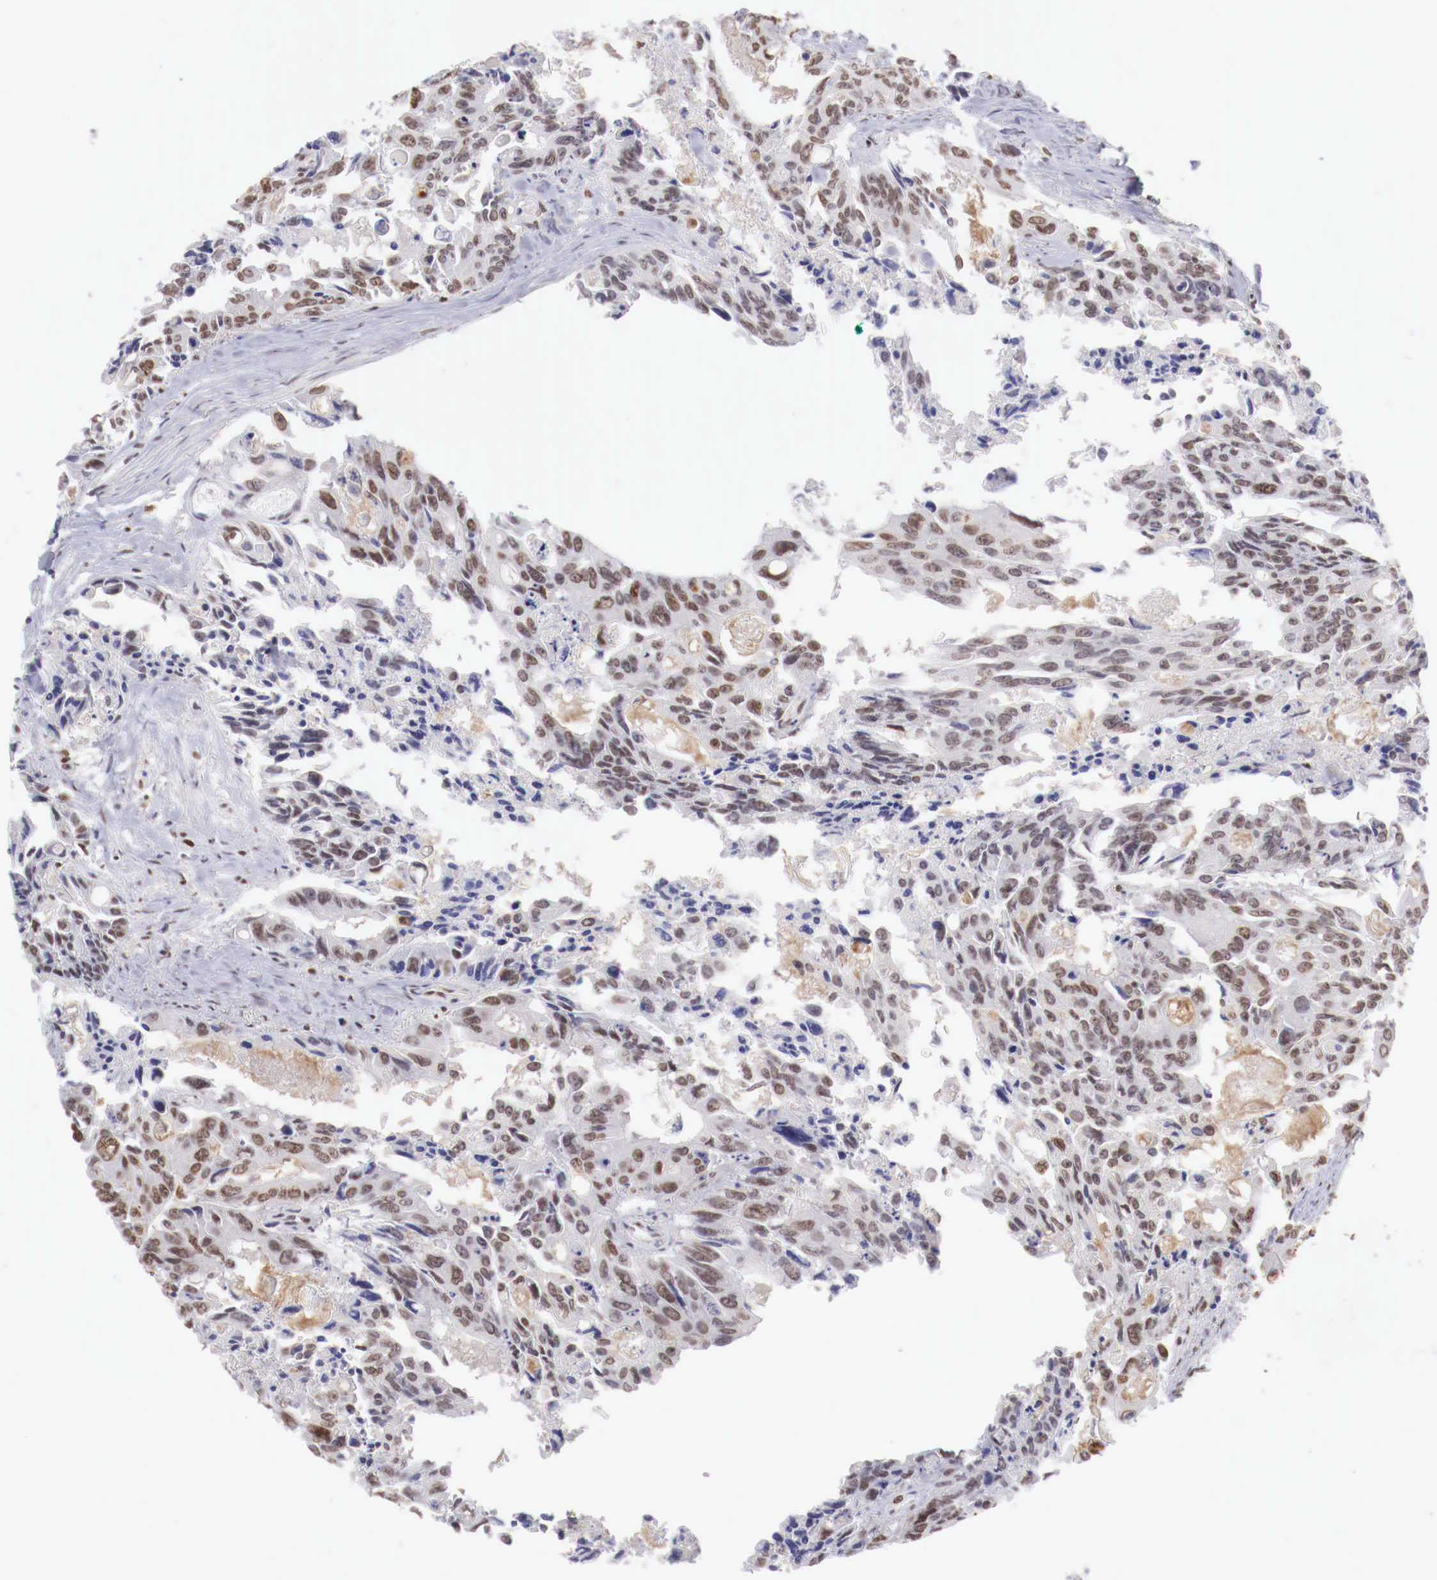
{"staining": {"intensity": "weak", "quantity": "25%-75%", "location": "nuclear"}, "tissue": "colorectal cancer", "cell_type": "Tumor cells", "image_type": "cancer", "snomed": [{"axis": "morphology", "description": "Adenocarcinoma, NOS"}, {"axis": "topography", "description": "Rectum"}], "caption": "Colorectal adenocarcinoma stained with IHC demonstrates weak nuclear expression in approximately 25%-75% of tumor cells. The staining was performed using DAB (3,3'-diaminobenzidine) to visualize the protein expression in brown, while the nuclei were stained in blue with hematoxylin (Magnification: 20x).", "gene": "MAX", "patient": {"sex": "male", "age": 76}}